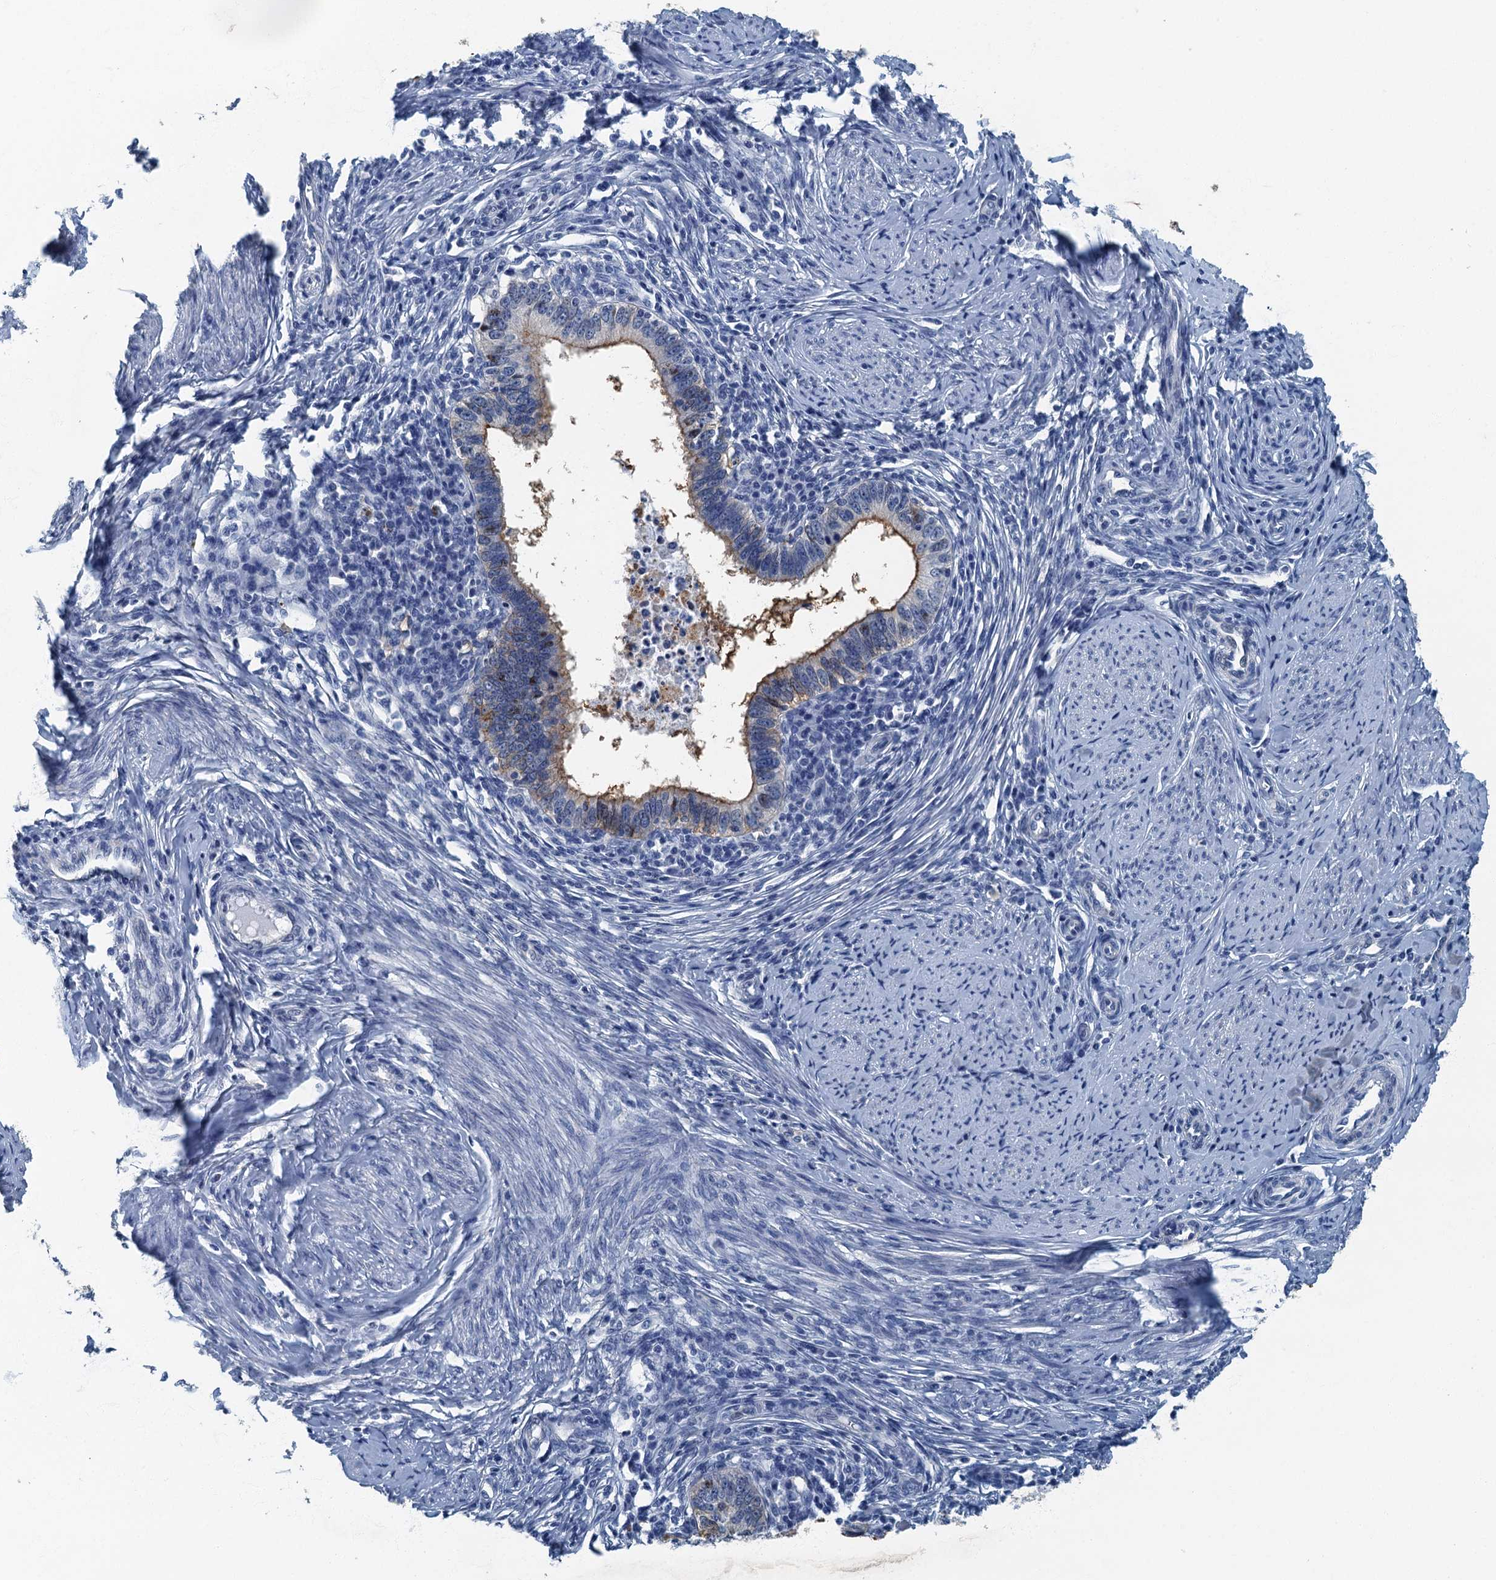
{"staining": {"intensity": "moderate", "quantity": "25%-75%", "location": "cytoplasmic/membranous"}, "tissue": "cervical cancer", "cell_type": "Tumor cells", "image_type": "cancer", "snomed": [{"axis": "morphology", "description": "Adenocarcinoma, NOS"}, {"axis": "topography", "description": "Cervix"}], "caption": "Moderate cytoplasmic/membranous staining for a protein is present in approximately 25%-75% of tumor cells of cervical cancer using IHC.", "gene": "GADL1", "patient": {"sex": "female", "age": 36}}